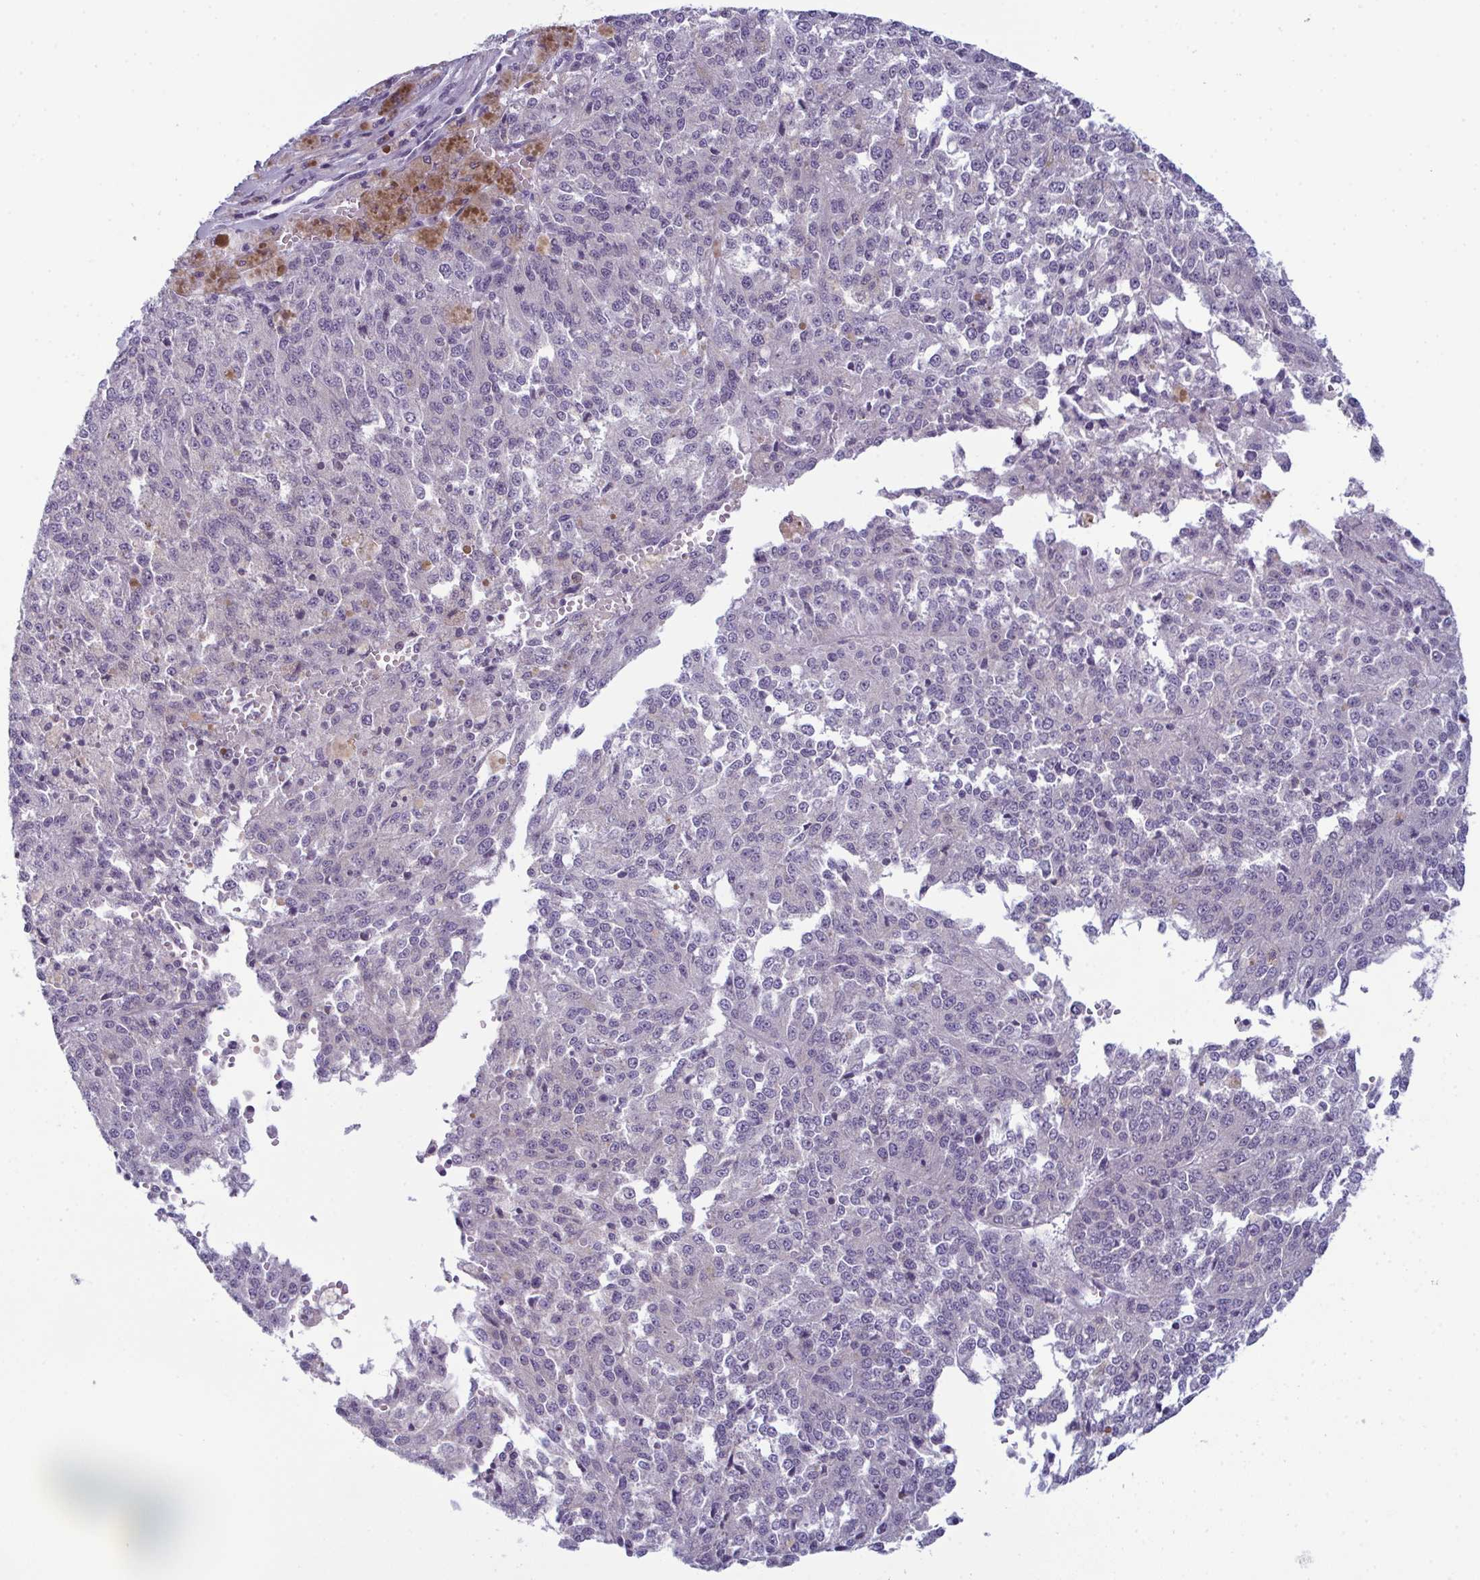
{"staining": {"intensity": "negative", "quantity": "none", "location": "none"}, "tissue": "melanoma", "cell_type": "Tumor cells", "image_type": "cancer", "snomed": [{"axis": "morphology", "description": "Malignant melanoma, Metastatic site"}, {"axis": "topography", "description": "Lymph node"}], "caption": "High power microscopy micrograph of an immunohistochemistry (IHC) image of malignant melanoma (metastatic site), revealing no significant positivity in tumor cells.", "gene": "RBM7", "patient": {"sex": "female", "age": 64}}